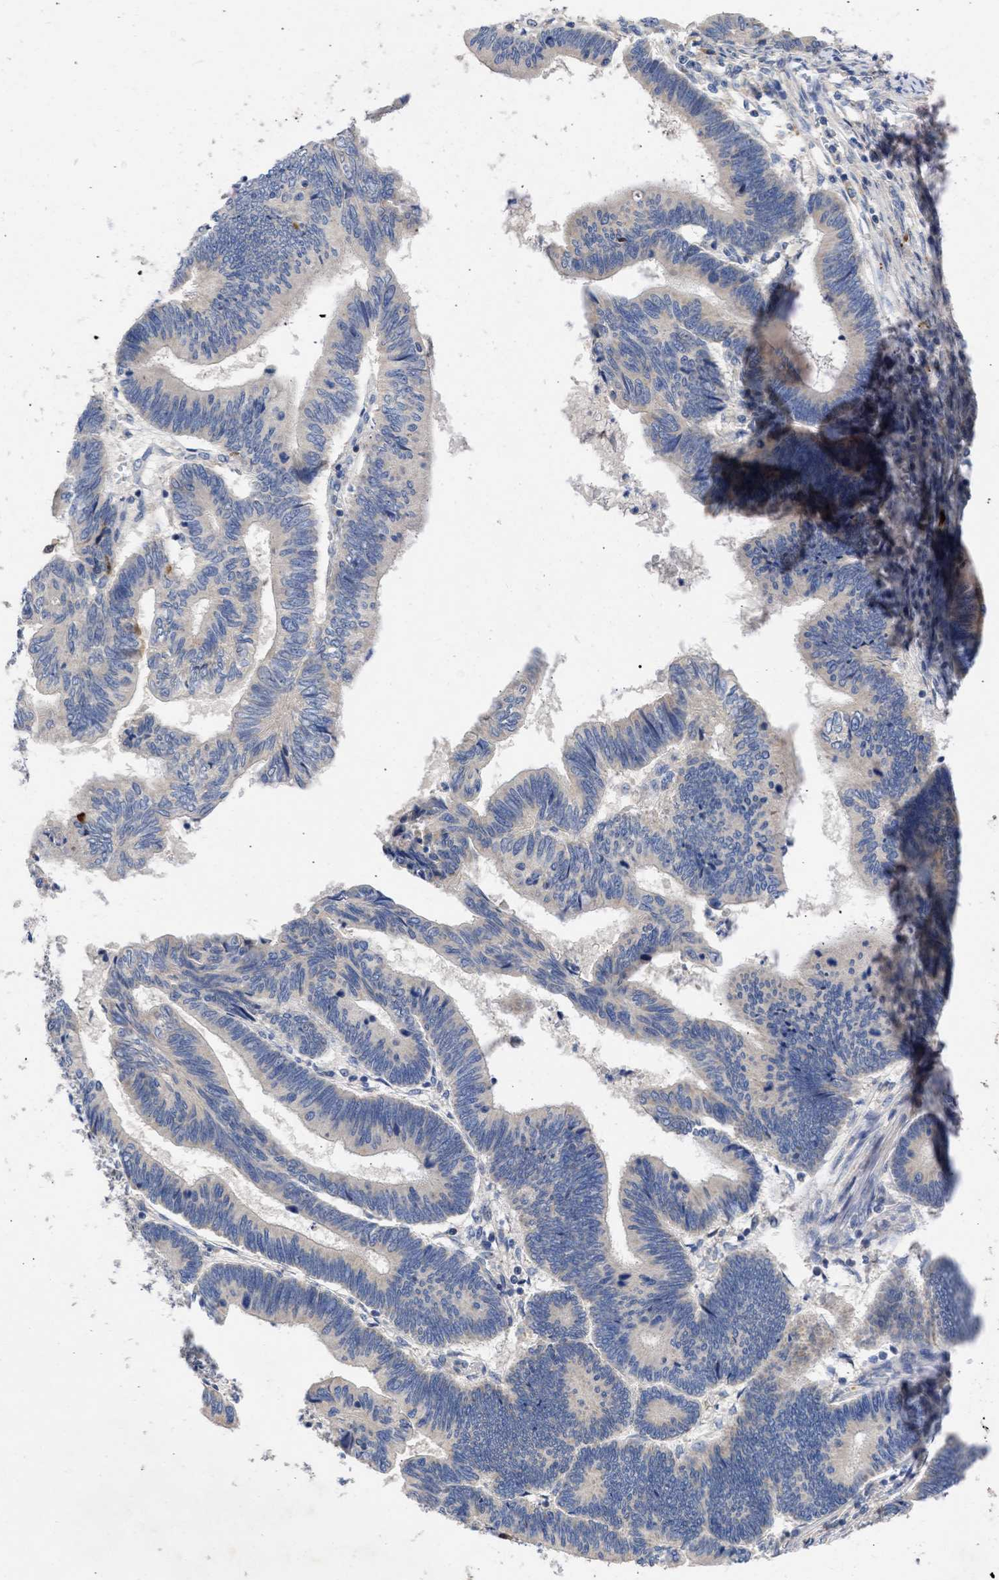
{"staining": {"intensity": "negative", "quantity": "none", "location": "none"}, "tissue": "pancreatic cancer", "cell_type": "Tumor cells", "image_type": "cancer", "snomed": [{"axis": "morphology", "description": "Adenocarcinoma, NOS"}, {"axis": "topography", "description": "Pancreas"}], "caption": "A high-resolution image shows immunohistochemistry (IHC) staining of pancreatic cancer (adenocarcinoma), which displays no significant positivity in tumor cells.", "gene": "ARHGEF4", "patient": {"sex": "female", "age": 70}}